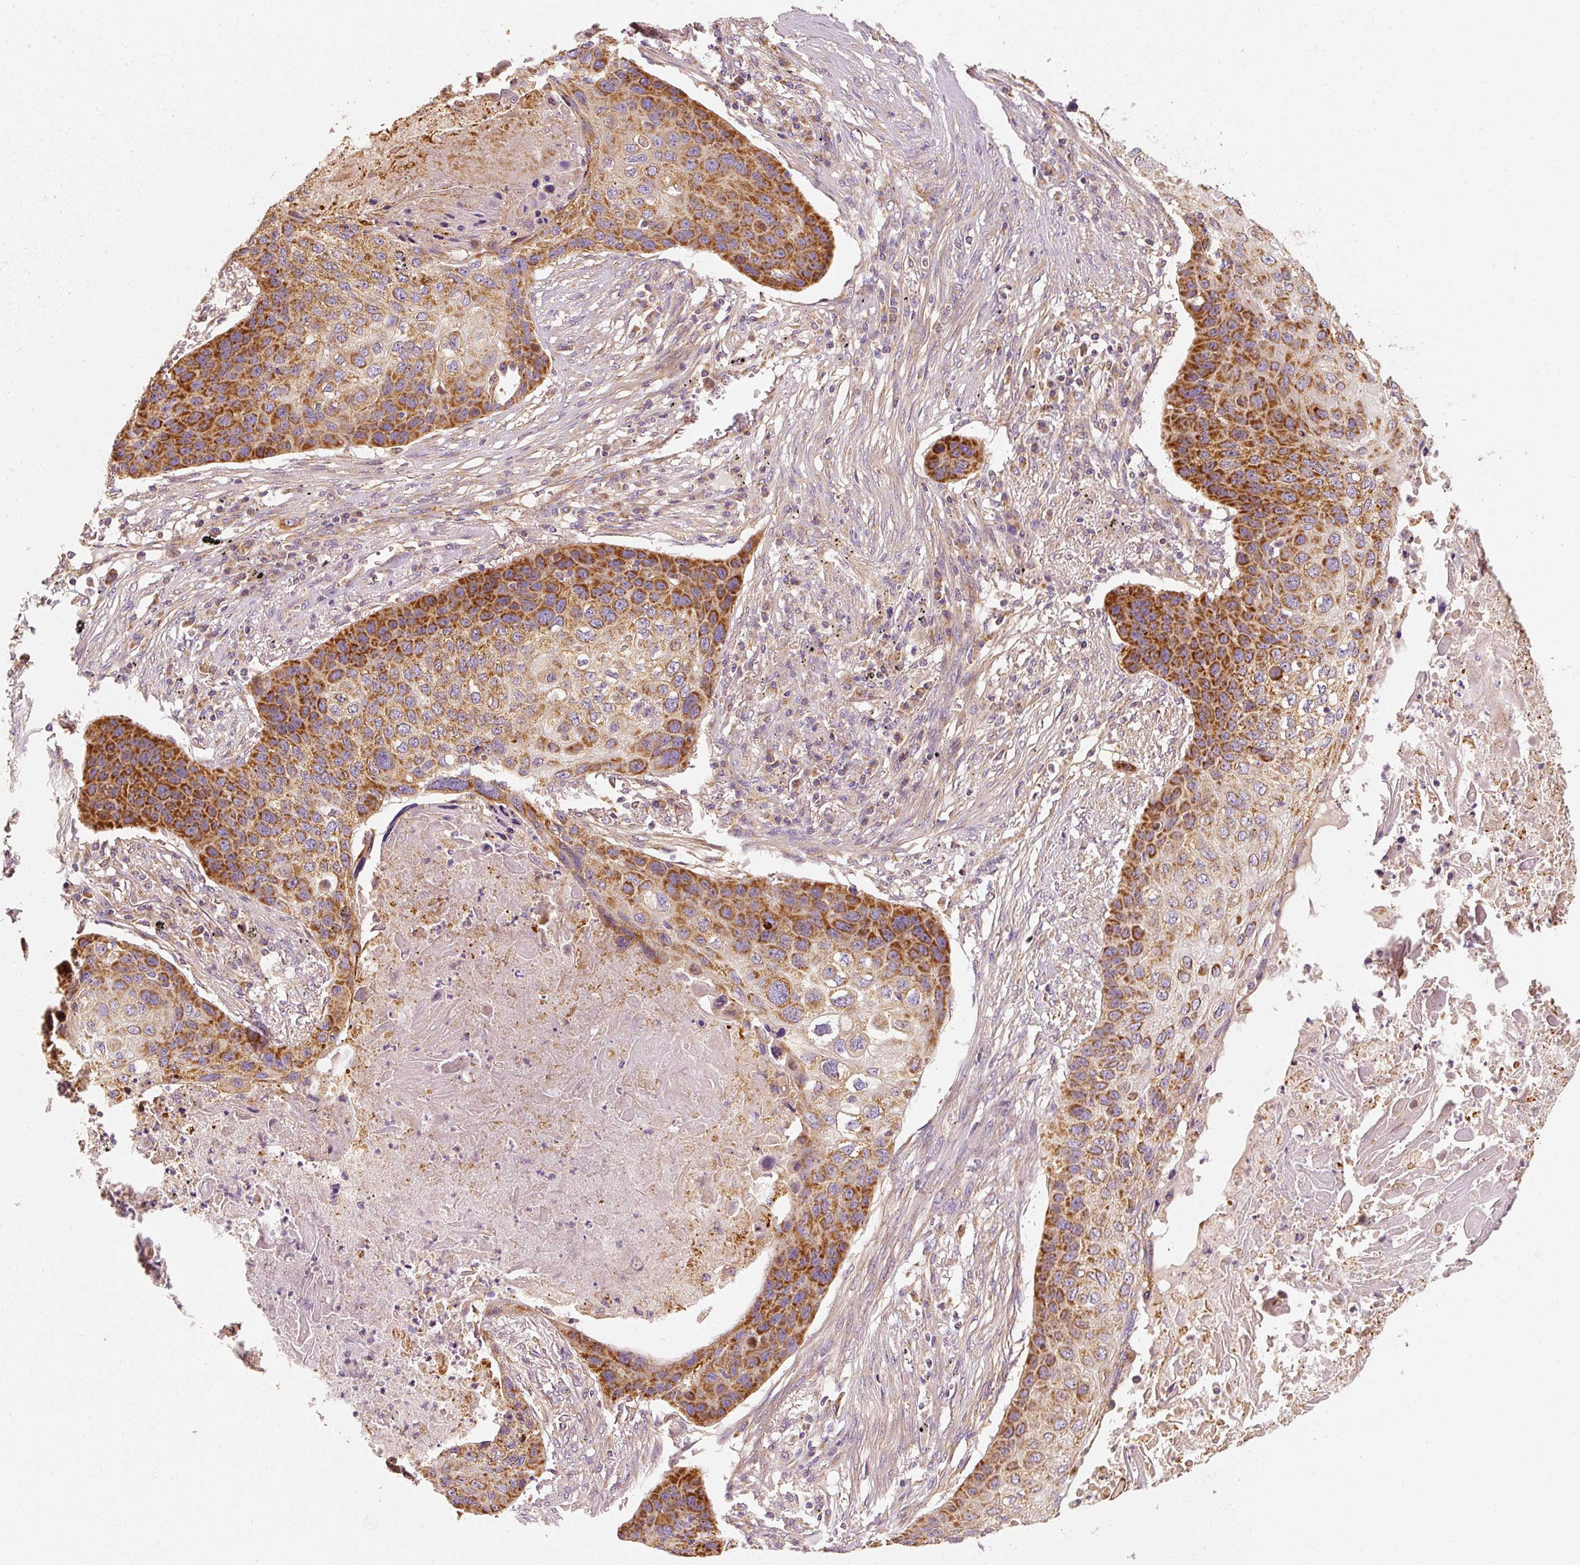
{"staining": {"intensity": "strong", "quantity": ">75%", "location": "cytoplasmic/membranous"}, "tissue": "lung cancer", "cell_type": "Tumor cells", "image_type": "cancer", "snomed": [{"axis": "morphology", "description": "Squamous cell carcinoma, NOS"}, {"axis": "topography", "description": "Lung"}], "caption": "Strong cytoplasmic/membranous protein positivity is seen in approximately >75% of tumor cells in lung squamous cell carcinoma.", "gene": "TOMM40", "patient": {"sex": "female", "age": 63}}